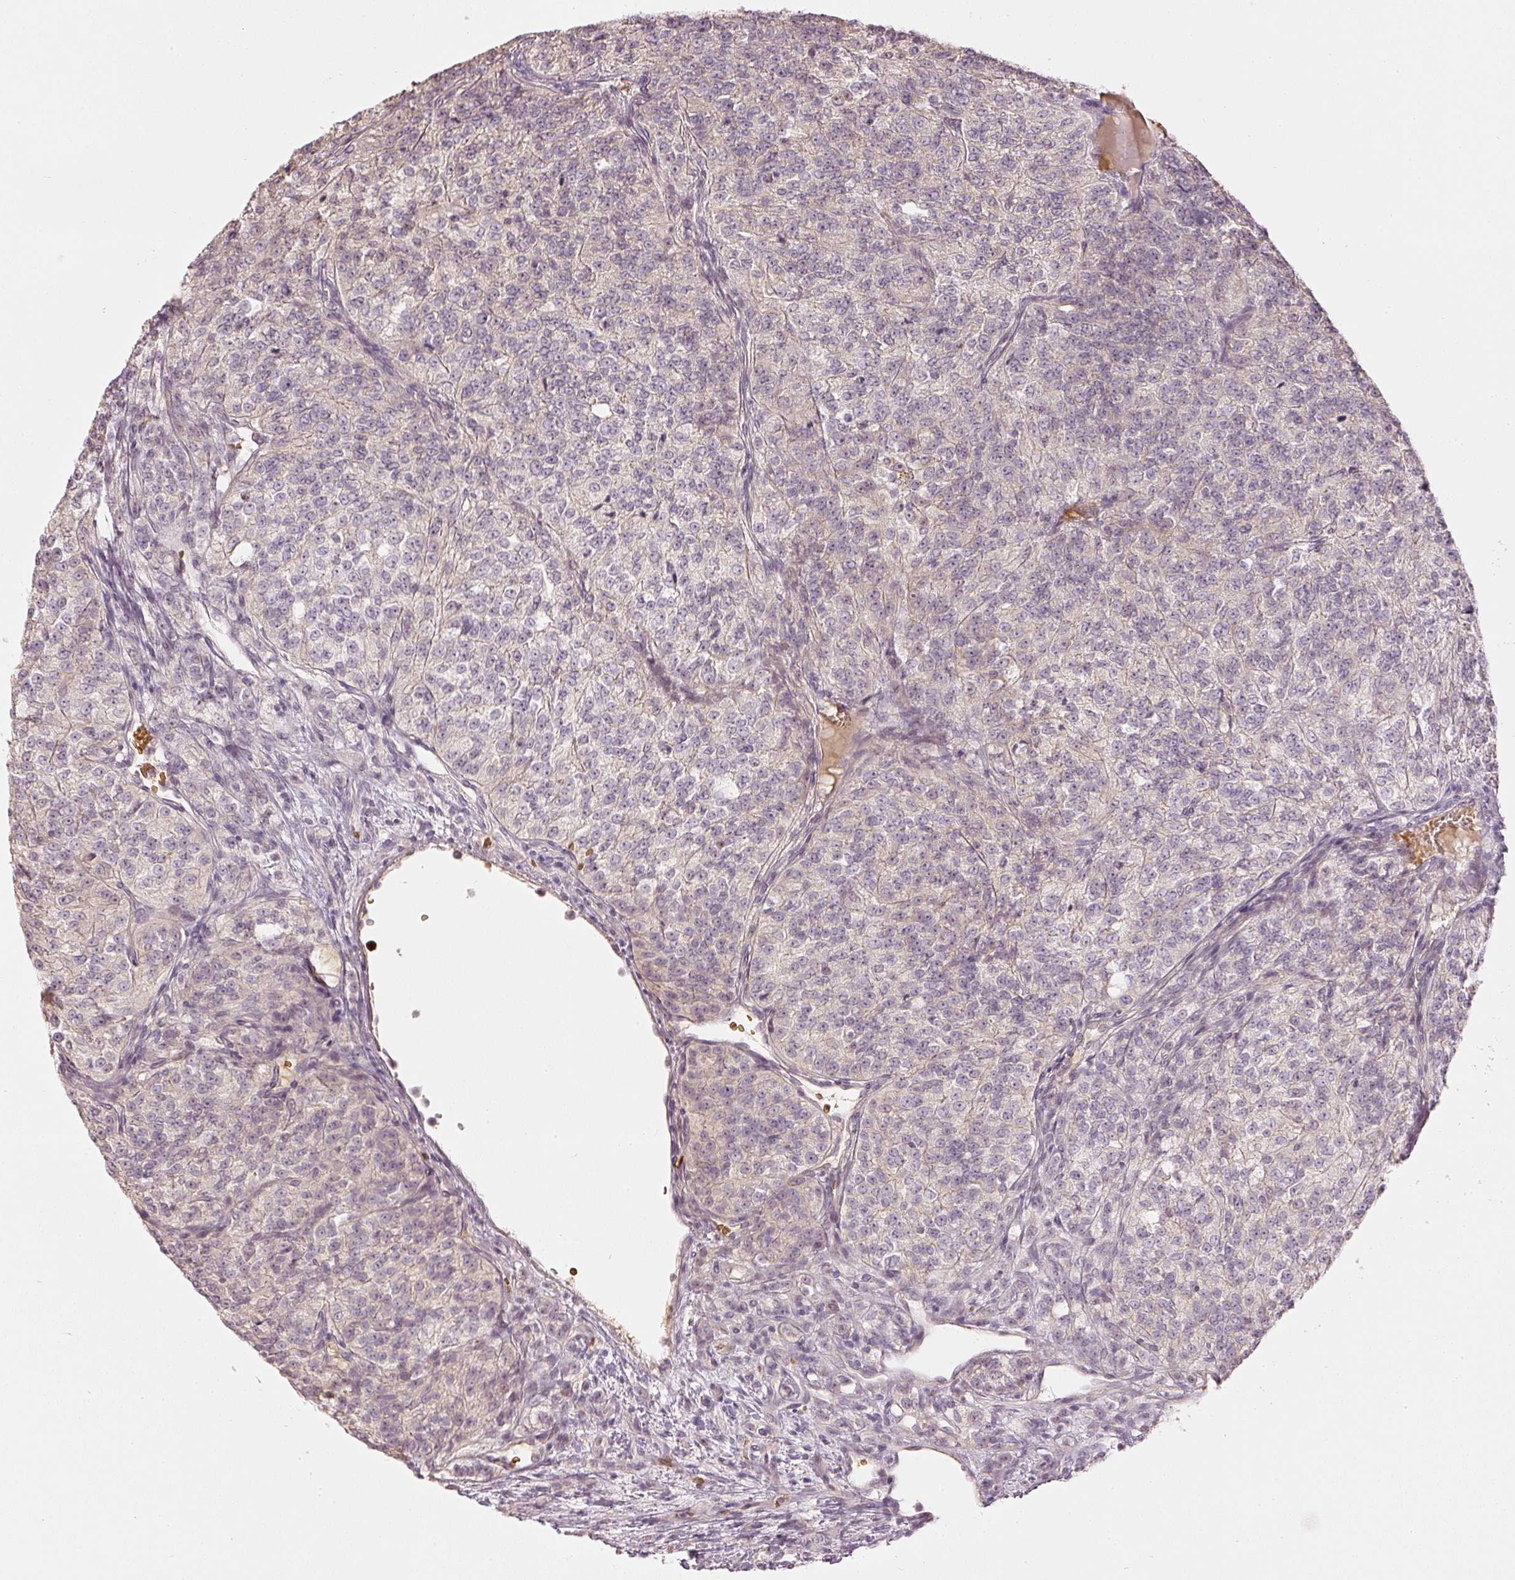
{"staining": {"intensity": "weak", "quantity": "<25%", "location": "cytoplasmic/membranous,nuclear"}, "tissue": "renal cancer", "cell_type": "Tumor cells", "image_type": "cancer", "snomed": [{"axis": "morphology", "description": "Adenocarcinoma, NOS"}, {"axis": "topography", "description": "Kidney"}], "caption": "A micrograph of human renal adenocarcinoma is negative for staining in tumor cells. (Stains: DAB (3,3'-diaminobenzidine) IHC with hematoxylin counter stain, Microscopy: brightfield microscopy at high magnification).", "gene": "GZMA", "patient": {"sex": "female", "age": 63}}